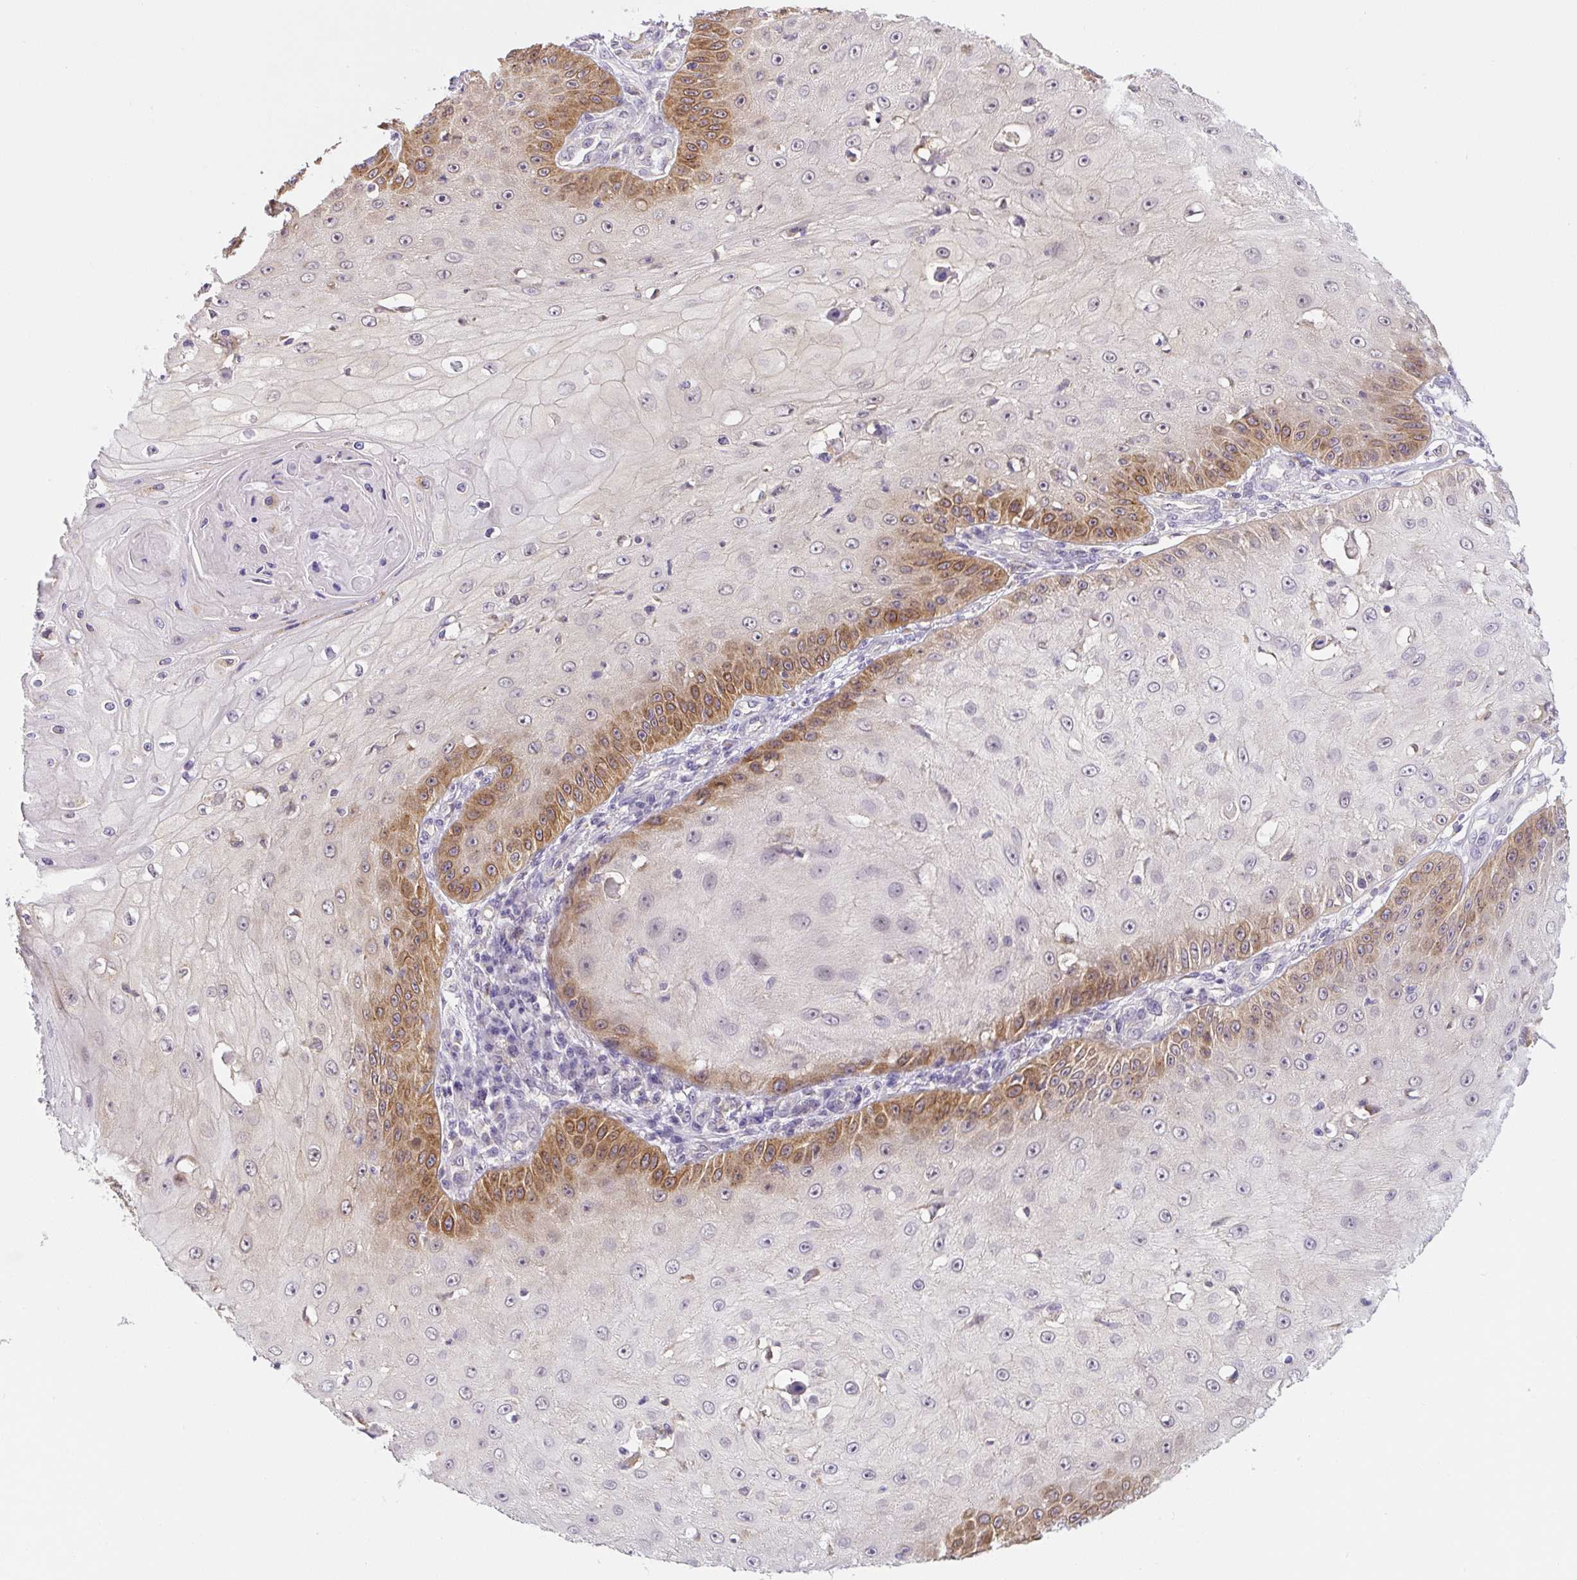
{"staining": {"intensity": "moderate", "quantity": "25%-75%", "location": "cytoplasmic/membranous"}, "tissue": "skin cancer", "cell_type": "Tumor cells", "image_type": "cancer", "snomed": [{"axis": "morphology", "description": "Squamous cell carcinoma, NOS"}, {"axis": "topography", "description": "Skin"}], "caption": "The image exhibits immunohistochemical staining of skin squamous cell carcinoma. There is moderate cytoplasmic/membranous staining is present in about 25%-75% of tumor cells.", "gene": "PLA2G4A", "patient": {"sex": "male", "age": 70}}